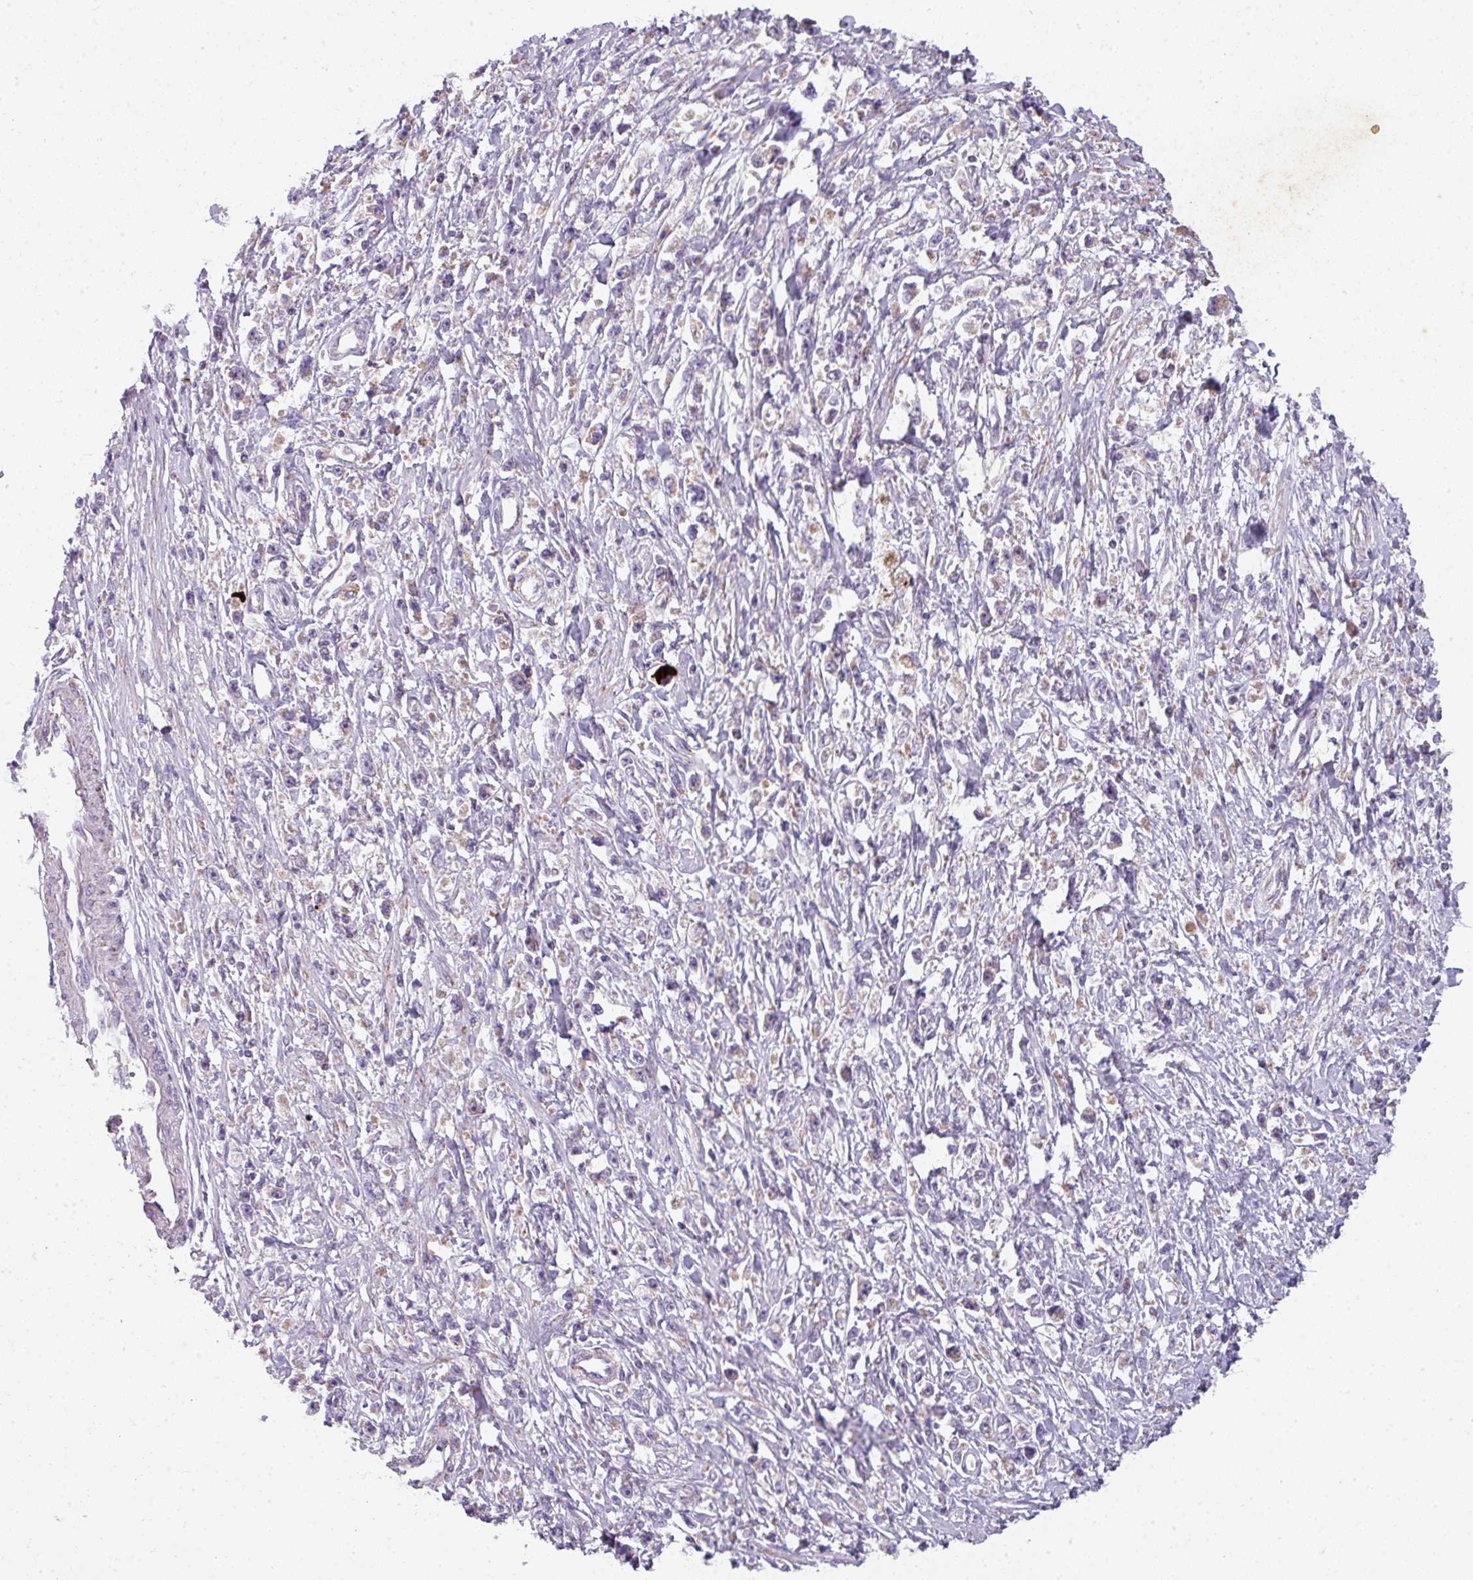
{"staining": {"intensity": "negative", "quantity": "none", "location": "none"}, "tissue": "stomach cancer", "cell_type": "Tumor cells", "image_type": "cancer", "snomed": [{"axis": "morphology", "description": "Adenocarcinoma, NOS"}, {"axis": "topography", "description": "Stomach"}], "caption": "This is an immunohistochemistry (IHC) histopathology image of adenocarcinoma (stomach). There is no positivity in tumor cells.", "gene": "PALS2", "patient": {"sex": "female", "age": 59}}